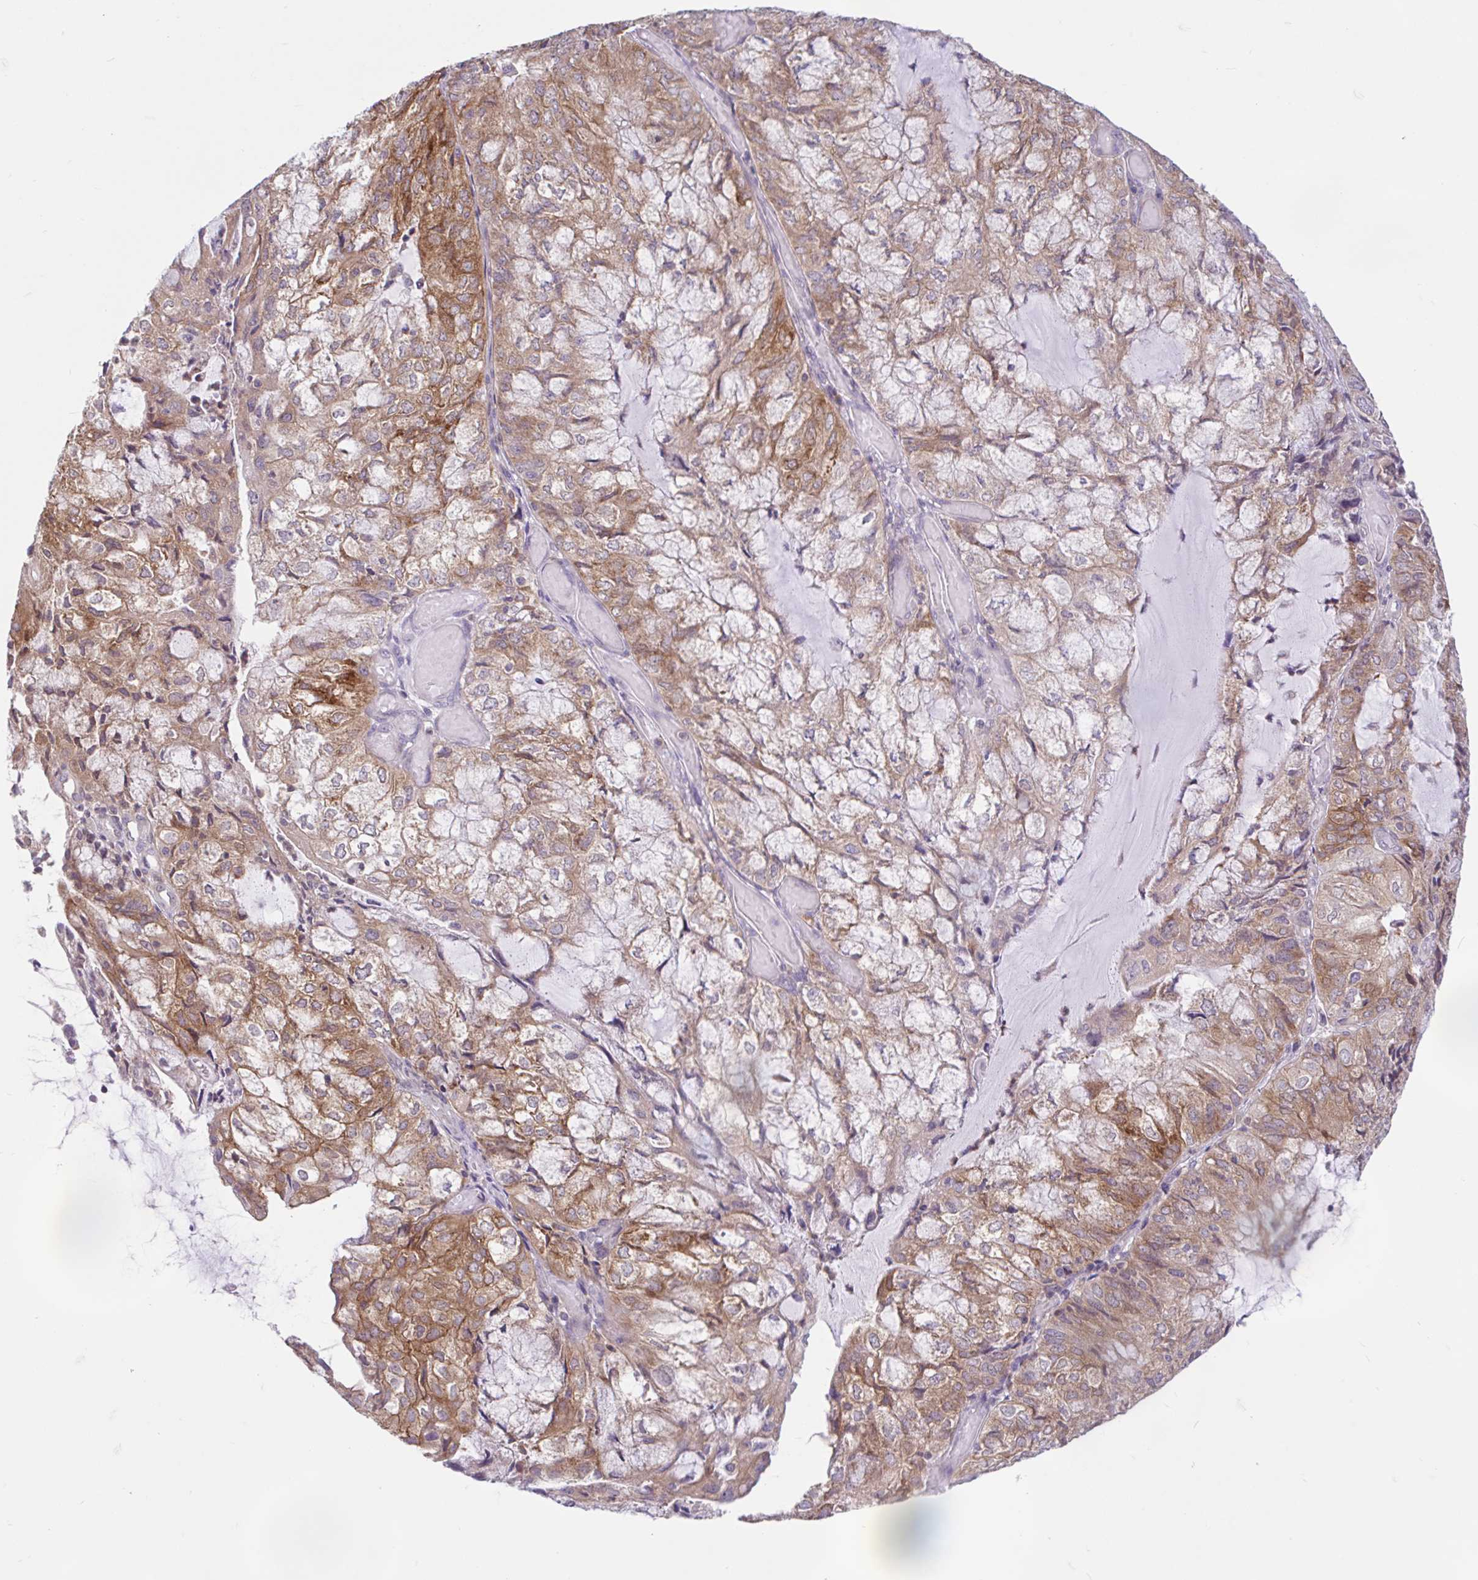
{"staining": {"intensity": "moderate", "quantity": ">75%", "location": "cytoplasmic/membranous"}, "tissue": "endometrial cancer", "cell_type": "Tumor cells", "image_type": "cancer", "snomed": [{"axis": "morphology", "description": "Adenocarcinoma, NOS"}, {"axis": "topography", "description": "Endometrium"}], "caption": "Endometrial cancer tissue reveals moderate cytoplasmic/membranous expression in approximately >75% of tumor cells The staining was performed using DAB to visualize the protein expression in brown, while the nuclei were stained in blue with hematoxylin (Magnification: 20x).", "gene": "RALBP1", "patient": {"sex": "female", "age": 81}}